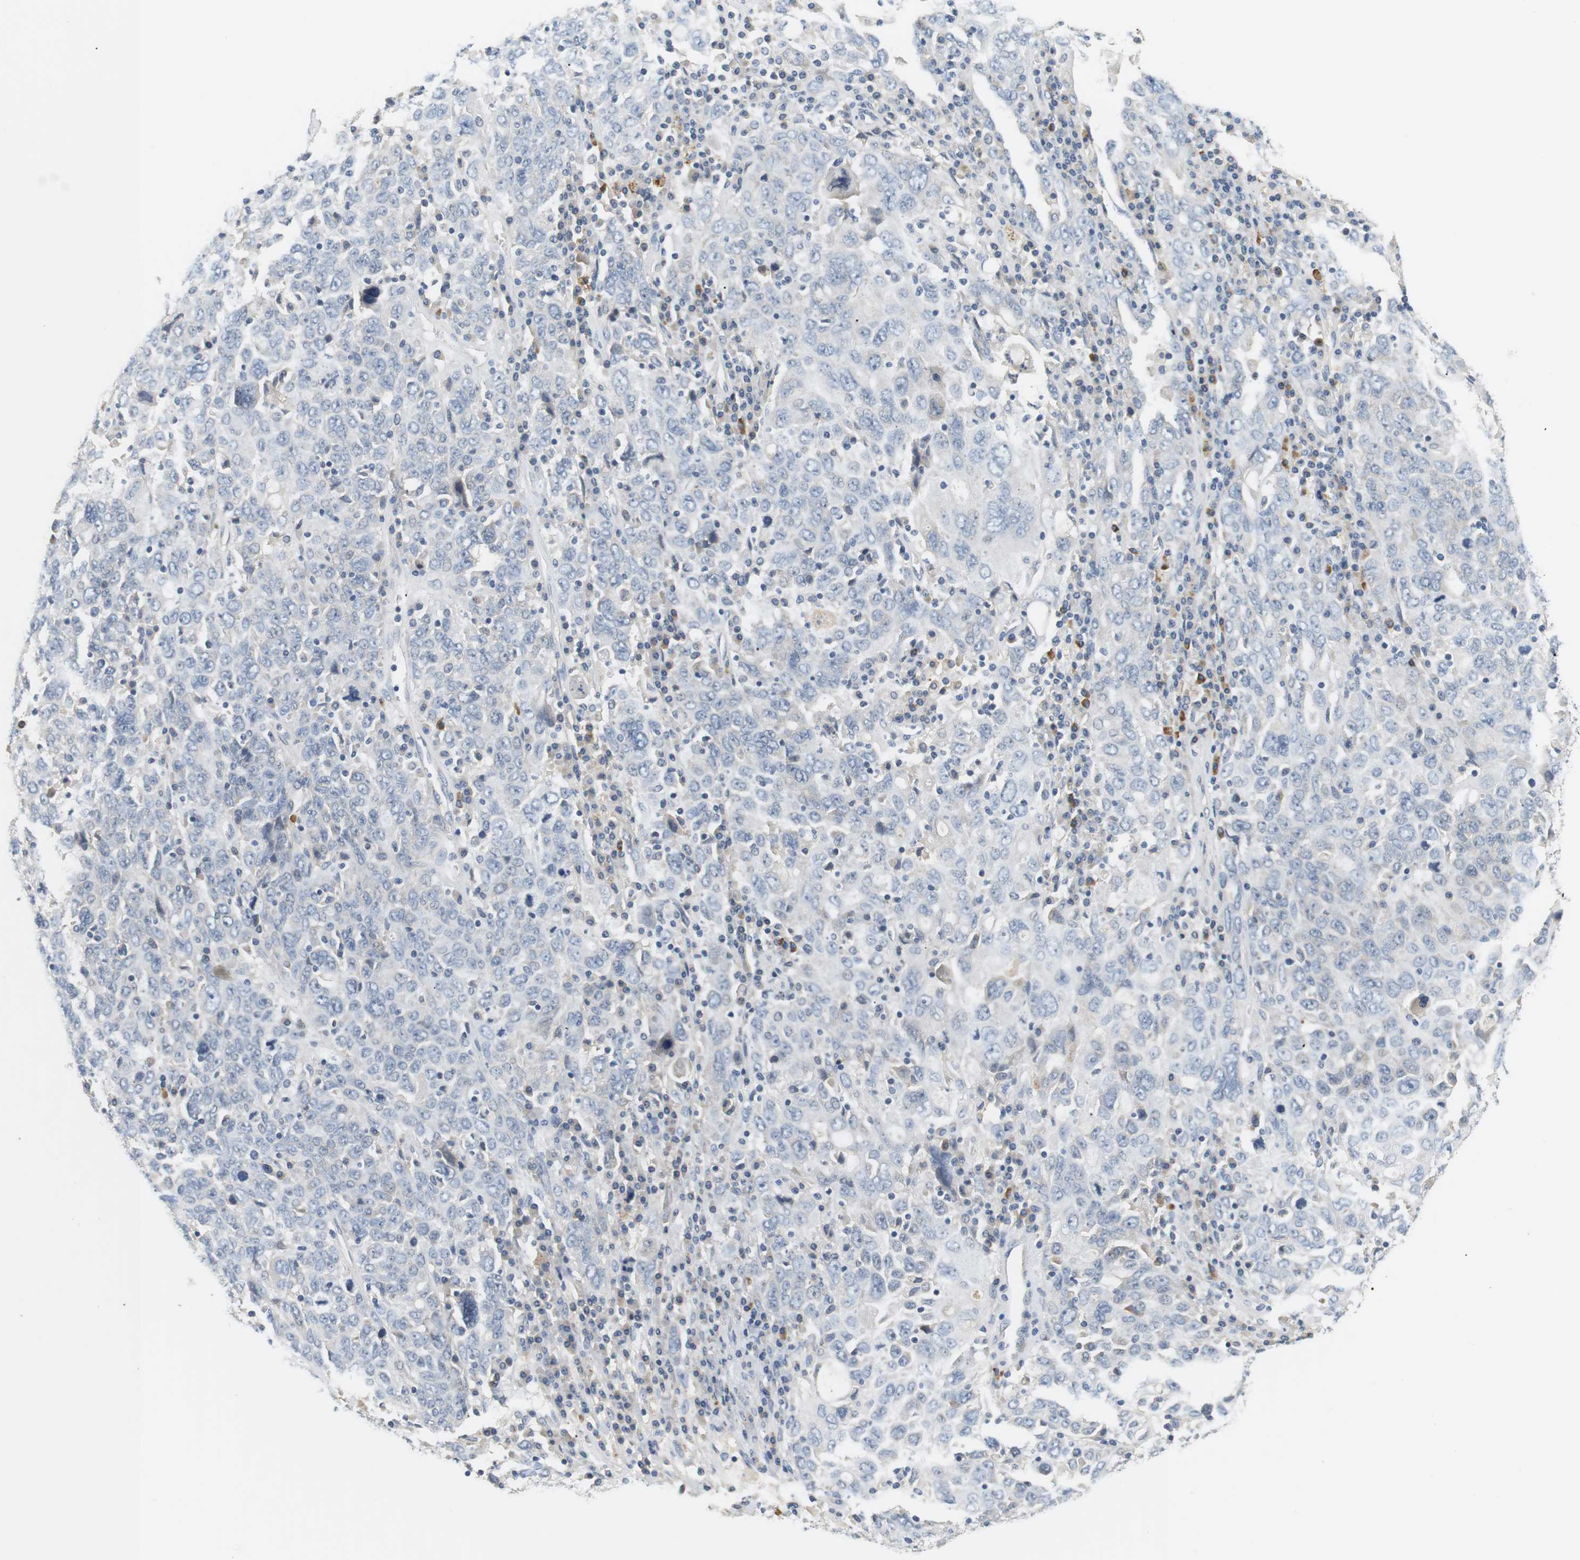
{"staining": {"intensity": "negative", "quantity": "none", "location": "none"}, "tissue": "ovarian cancer", "cell_type": "Tumor cells", "image_type": "cancer", "snomed": [{"axis": "morphology", "description": "Carcinoma, endometroid"}, {"axis": "topography", "description": "Ovary"}], "caption": "Tumor cells are negative for protein expression in human ovarian endometroid carcinoma. (DAB IHC visualized using brightfield microscopy, high magnification).", "gene": "EVA1C", "patient": {"sex": "female", "age": 62}}